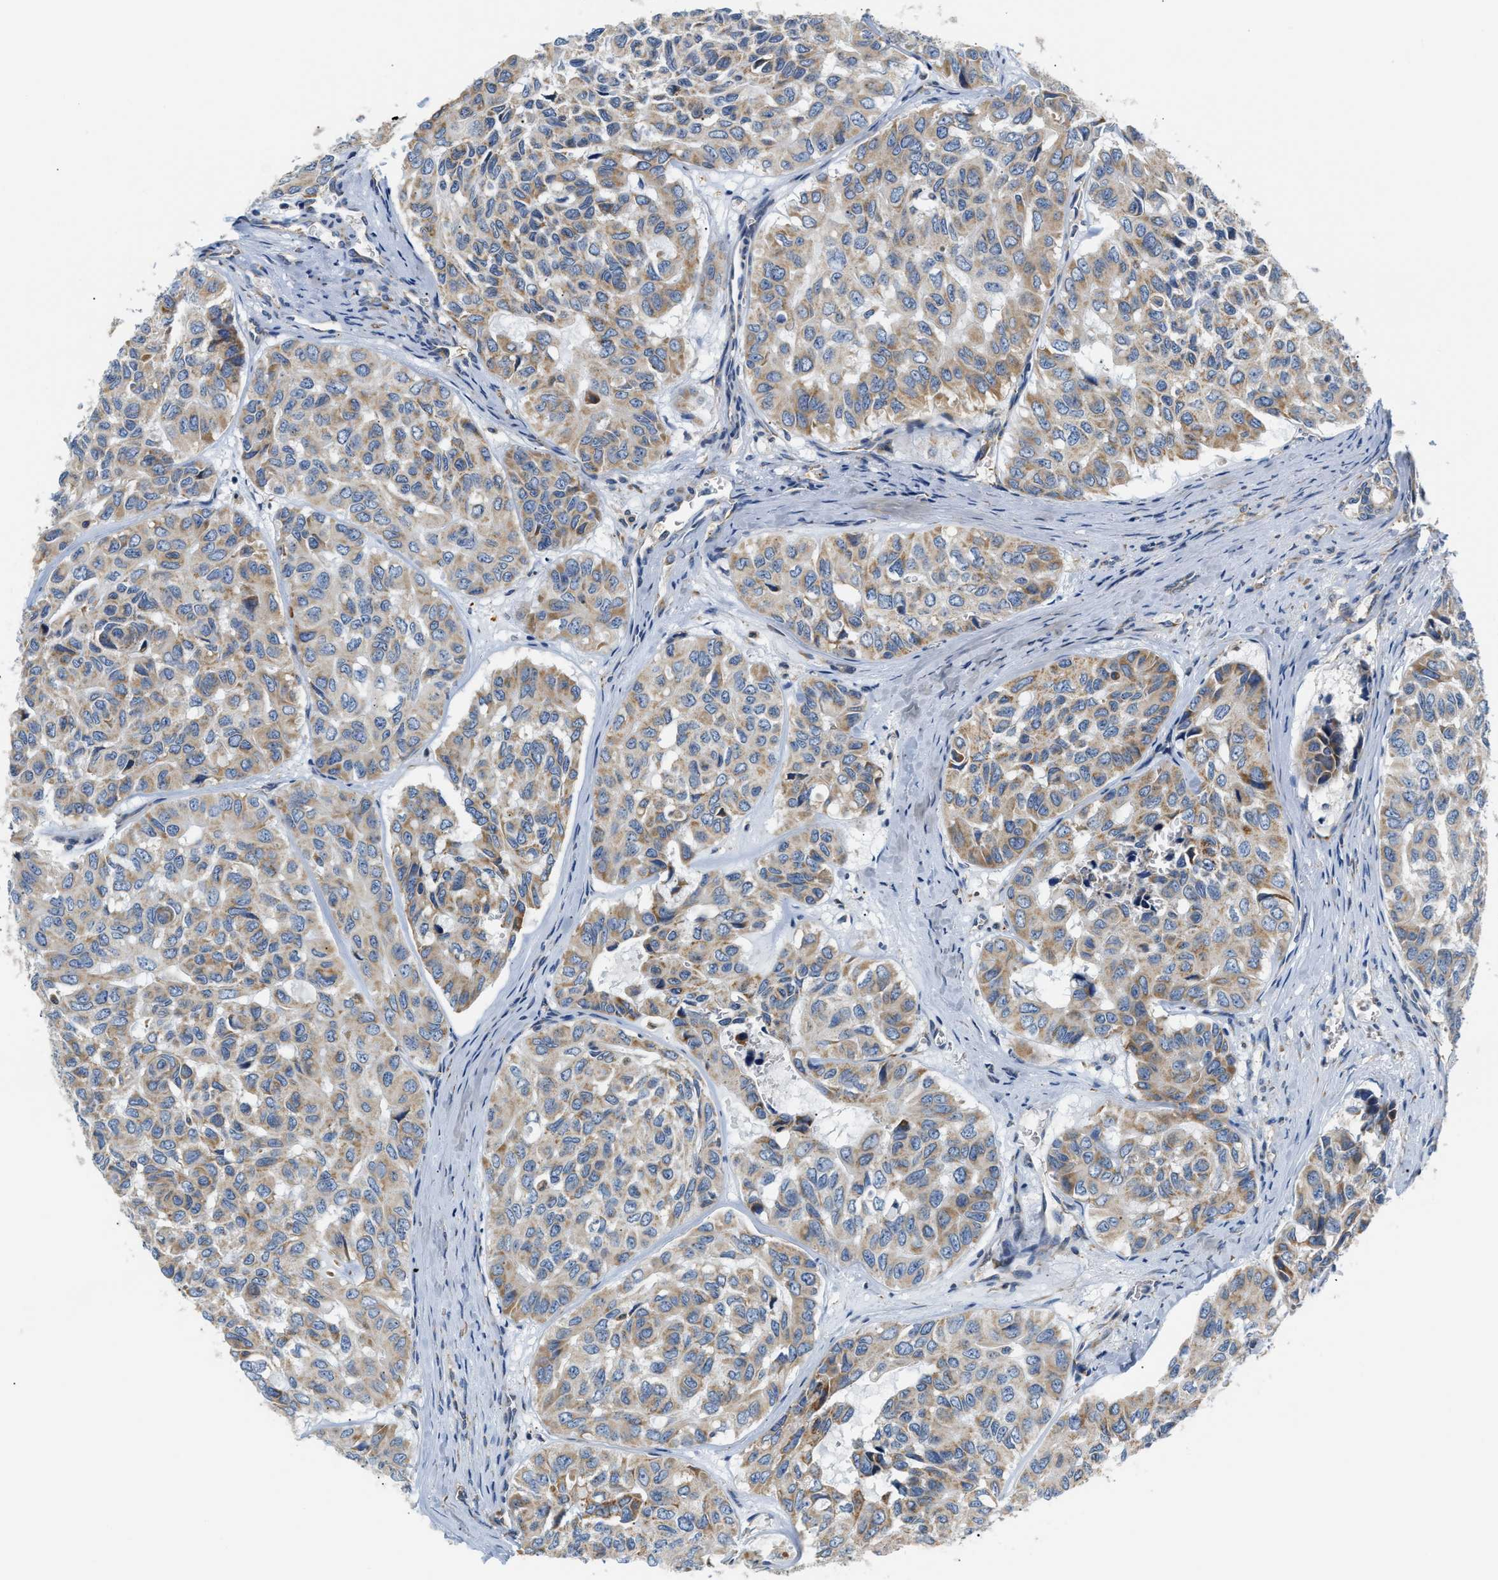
{"staining": {"intensity": "weak", "quantity": ">75%", "location": "cytoplasmic/membranous"}, "tissue": "head and neck cancer", "cell_type": "Tumor cells", "image_type": "cancer", "snomed": [{"axis": "morphology", "description": "Adenocarcinoma, NOS"}, {"axis": "topography", "description": "Salivary gland, NOS"}, {"axis": "topography", "description": "Head-Neck"}], "caption": "Protein staining of adenocarcinoma (head and neck) tissue reveals weak cytoplasmic/membranous expression in about >75% of tumor cells. (brown staining indicates protein expression, while blue staining denotes nuclei).", "gene": "HDHD3", "patient": {"sex": "female", "age": 76}}